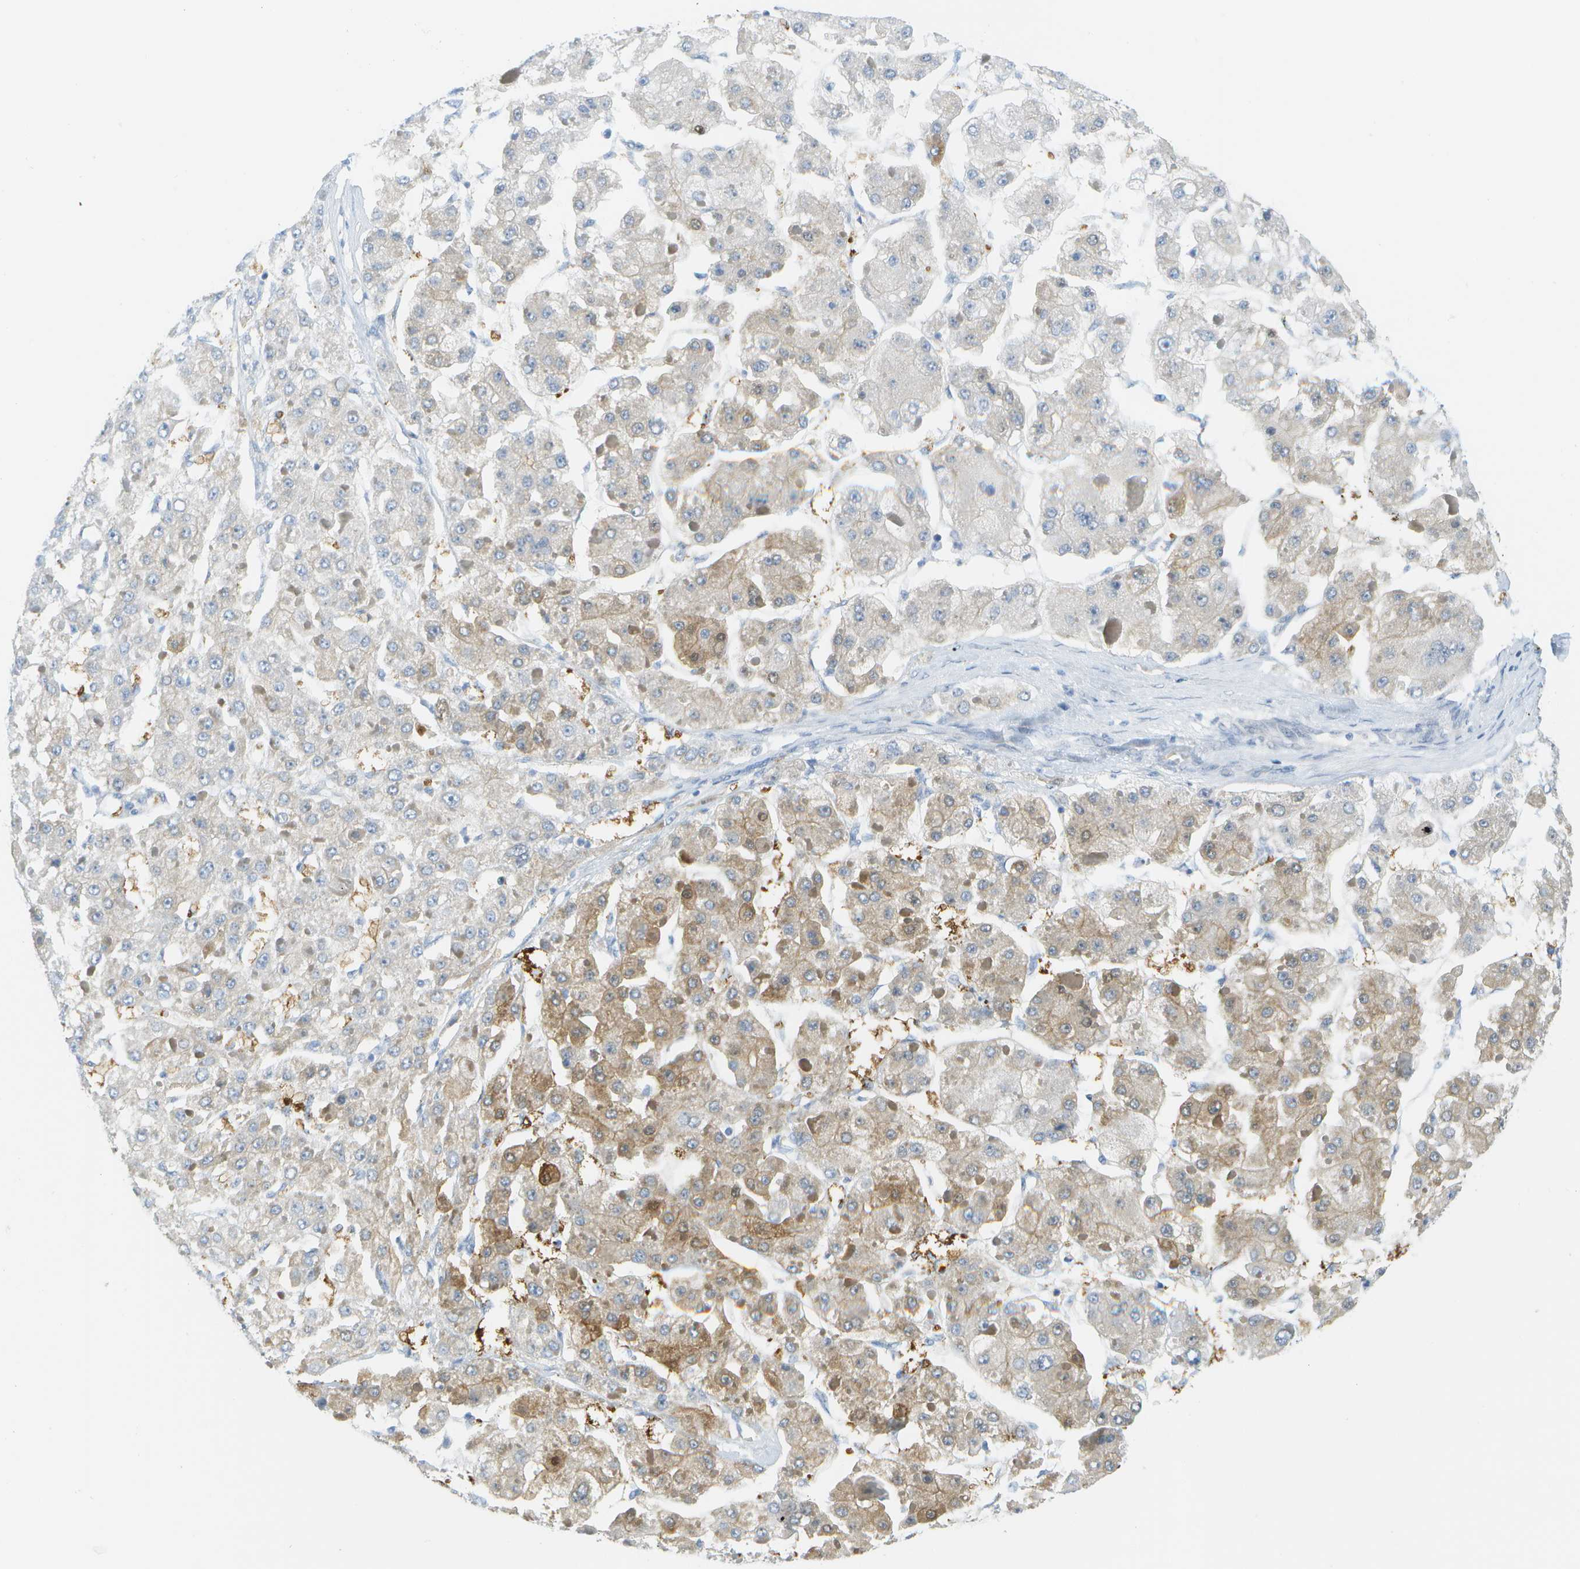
{"staining": {"intensity": "moderate", "quantity": "<25%", "location": "cytoplasmic/membranous"}, "tissue": "liver cancer", "cell_type": "Tumor cells", "image_type": "cancer", "snomed": [{"axis": "morphology", "description": "Carcinoma, Hepatocellular, NOS"}, {"axis": "topography", "description": "Liver"}], "caption": "Brown immunohistochemical staining in liver hepatocellular carcinoma demonstrates moderate cytoplasmic/membranous expression in about <25% of tumor cells.", "gene": "CUL9", "patient": {"sex": "female", "age": 73}}